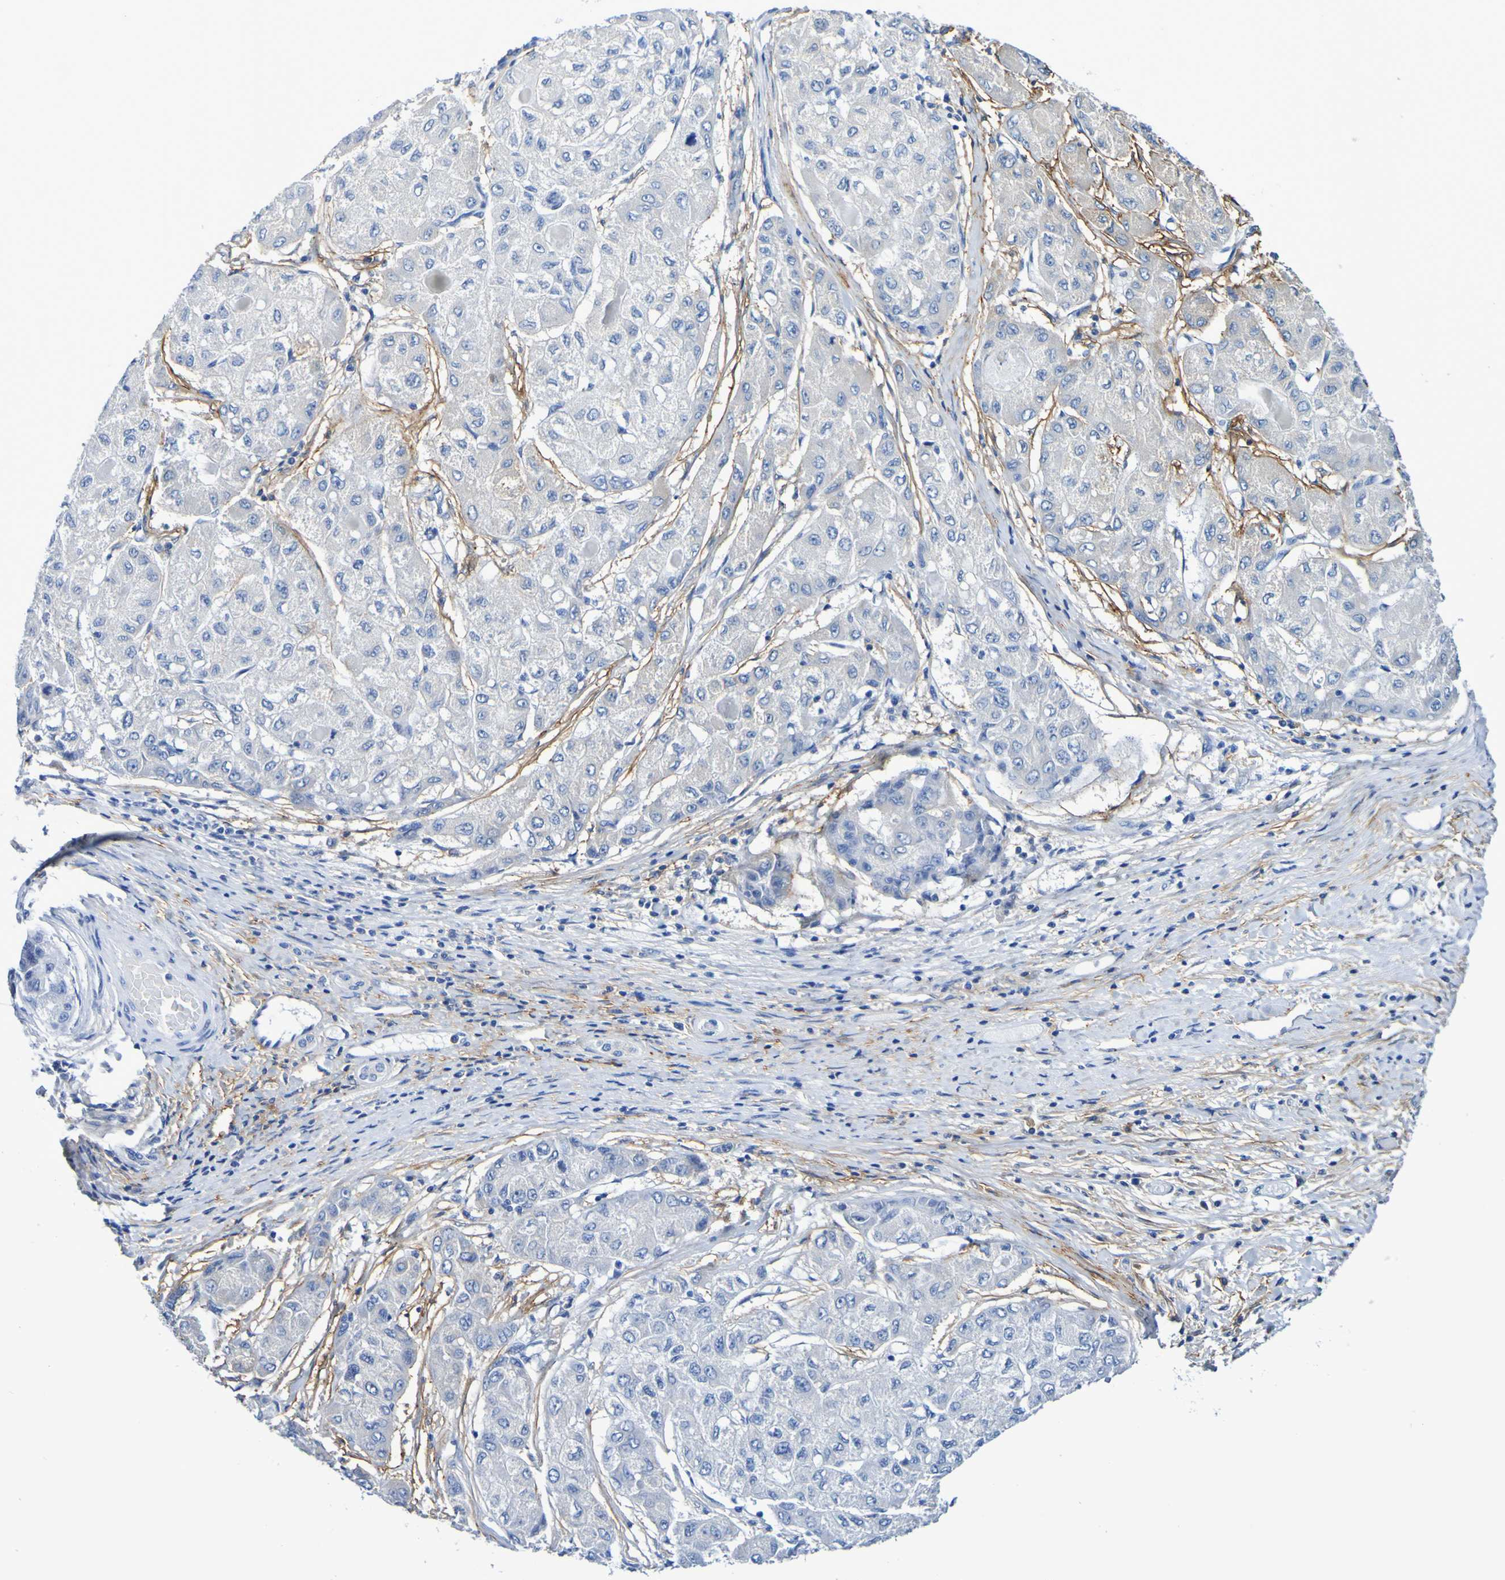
{"staining": {"intensity": "negative", "quantity": "none", "location": "none"}, "tissue": "liver cancer", "cell_type": "Tumor cells", "image_type": "cancer", "snomed": [{"axis": "morphology", "description": "Carcinoma, Hepatocellular, NOS"}, {"axis": "topography", "description": "Liver"}], "caption": "Immunohistochemistry (IHC) of human liver cancer (hepatocellular carcinoma) displays no positivity in tumor cells. (Stains: DAB immunohistochemistry (IHC) with hematoxylin counter stain, Microscopy: brightfield microscopy at high magnification).", "gene": "DPEP1", "patient": {"sex": "male", "age": 80}}